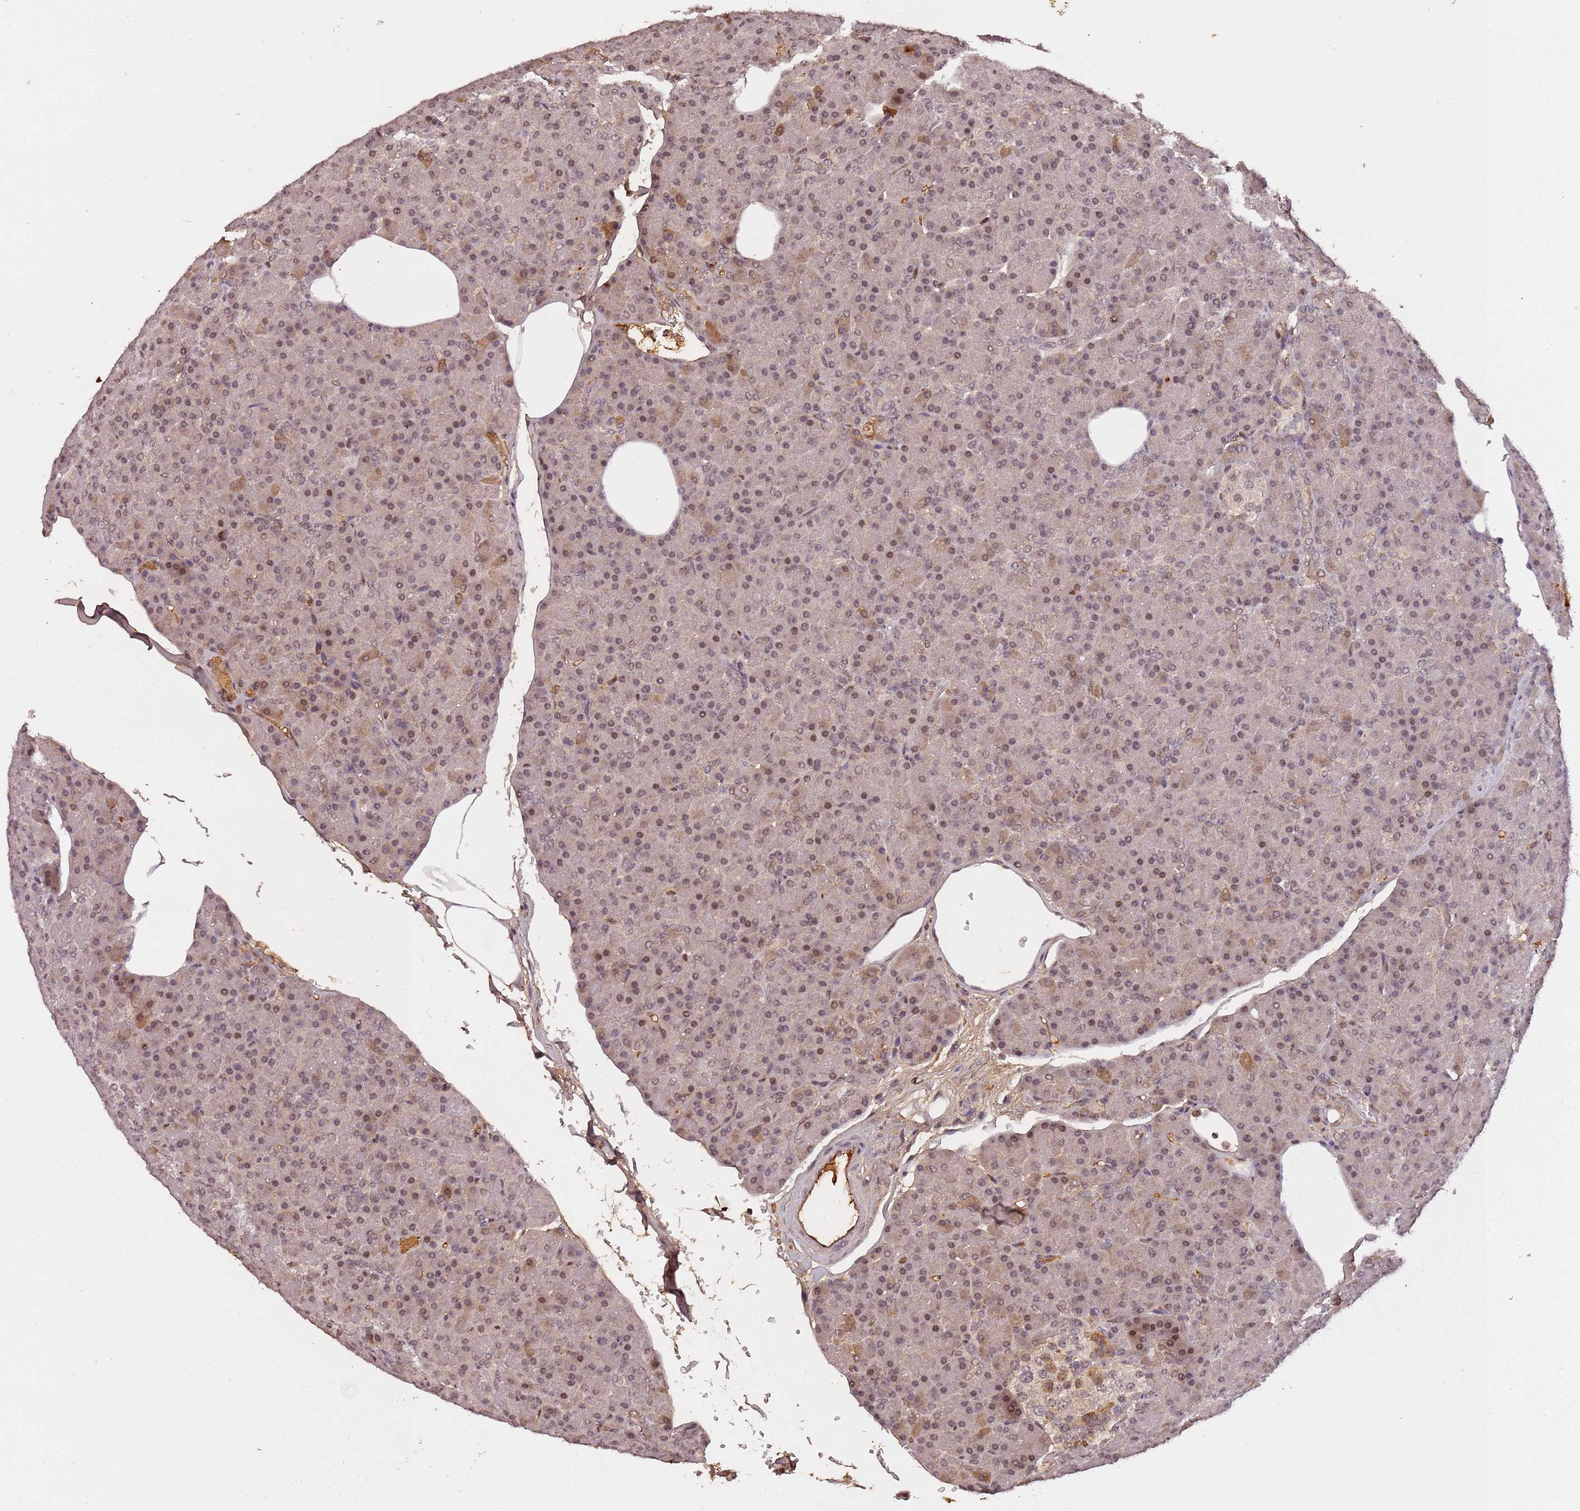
{"staining": {"intensity": "moderate", "quantity": ">75%", "location": "cytoplasmic/membranous,nuclear"}, "tissue": "pancreas", "cell_type": "Exocrine glandular cells", "image_type": "normal", "snomed": [{"axis": "morphology", "description": "Normal tissue, NOS"}, {"axis": "topography", "description": "Pancreas"}], "caption": "This photomicrograph shows unremarkable pancreas stained with immunohistochemistry to label a protein in brown. The cytoplasmic/membranous,nuclear of exocrine glandular cells show moderate positivity for the protein. Nuclei are counter-stained blue.", "gene": "COL1A2", "patient": {"sex": "female", "age": 43}}